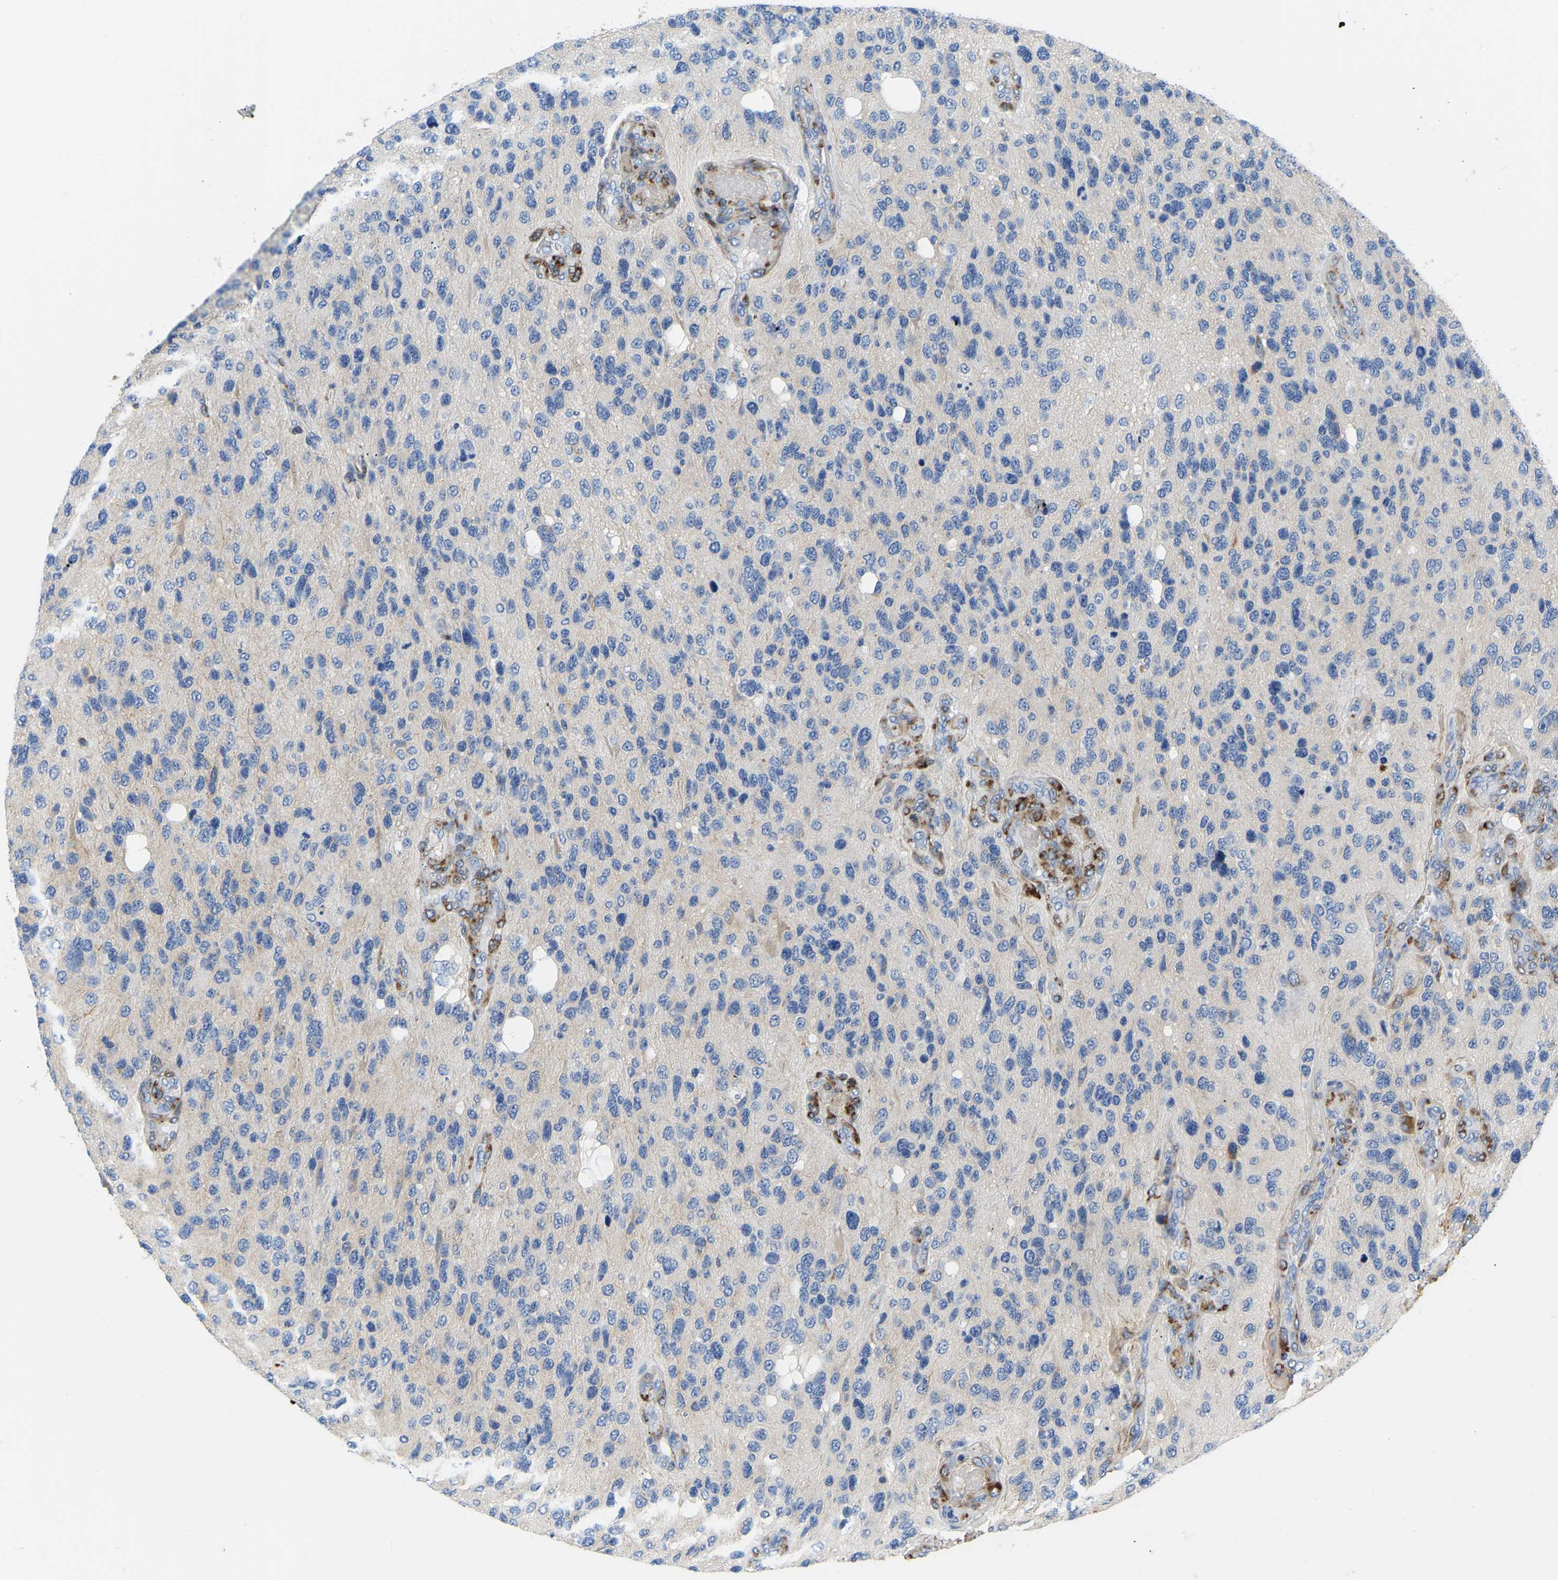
{"staining": {"intensity": "negative", "quantity": "none", "location": "none"}, "tissue": "glioma", "cell_type": "Tumor cells", "image_type": "cancer", "snomed": [{"axis": "morphology", "description": "Glioma, malignant, High grade"}, {"axis": "topography", "description": "Brain"}], "caption": "High magnification brightfield microscopy of glioma stained with DAB (brown) and counterstained with hematoxylin (blue): tumor cells show no significant expression.", "gene": "COL6A1", "patient": {"sex": "female", "age": 58}}